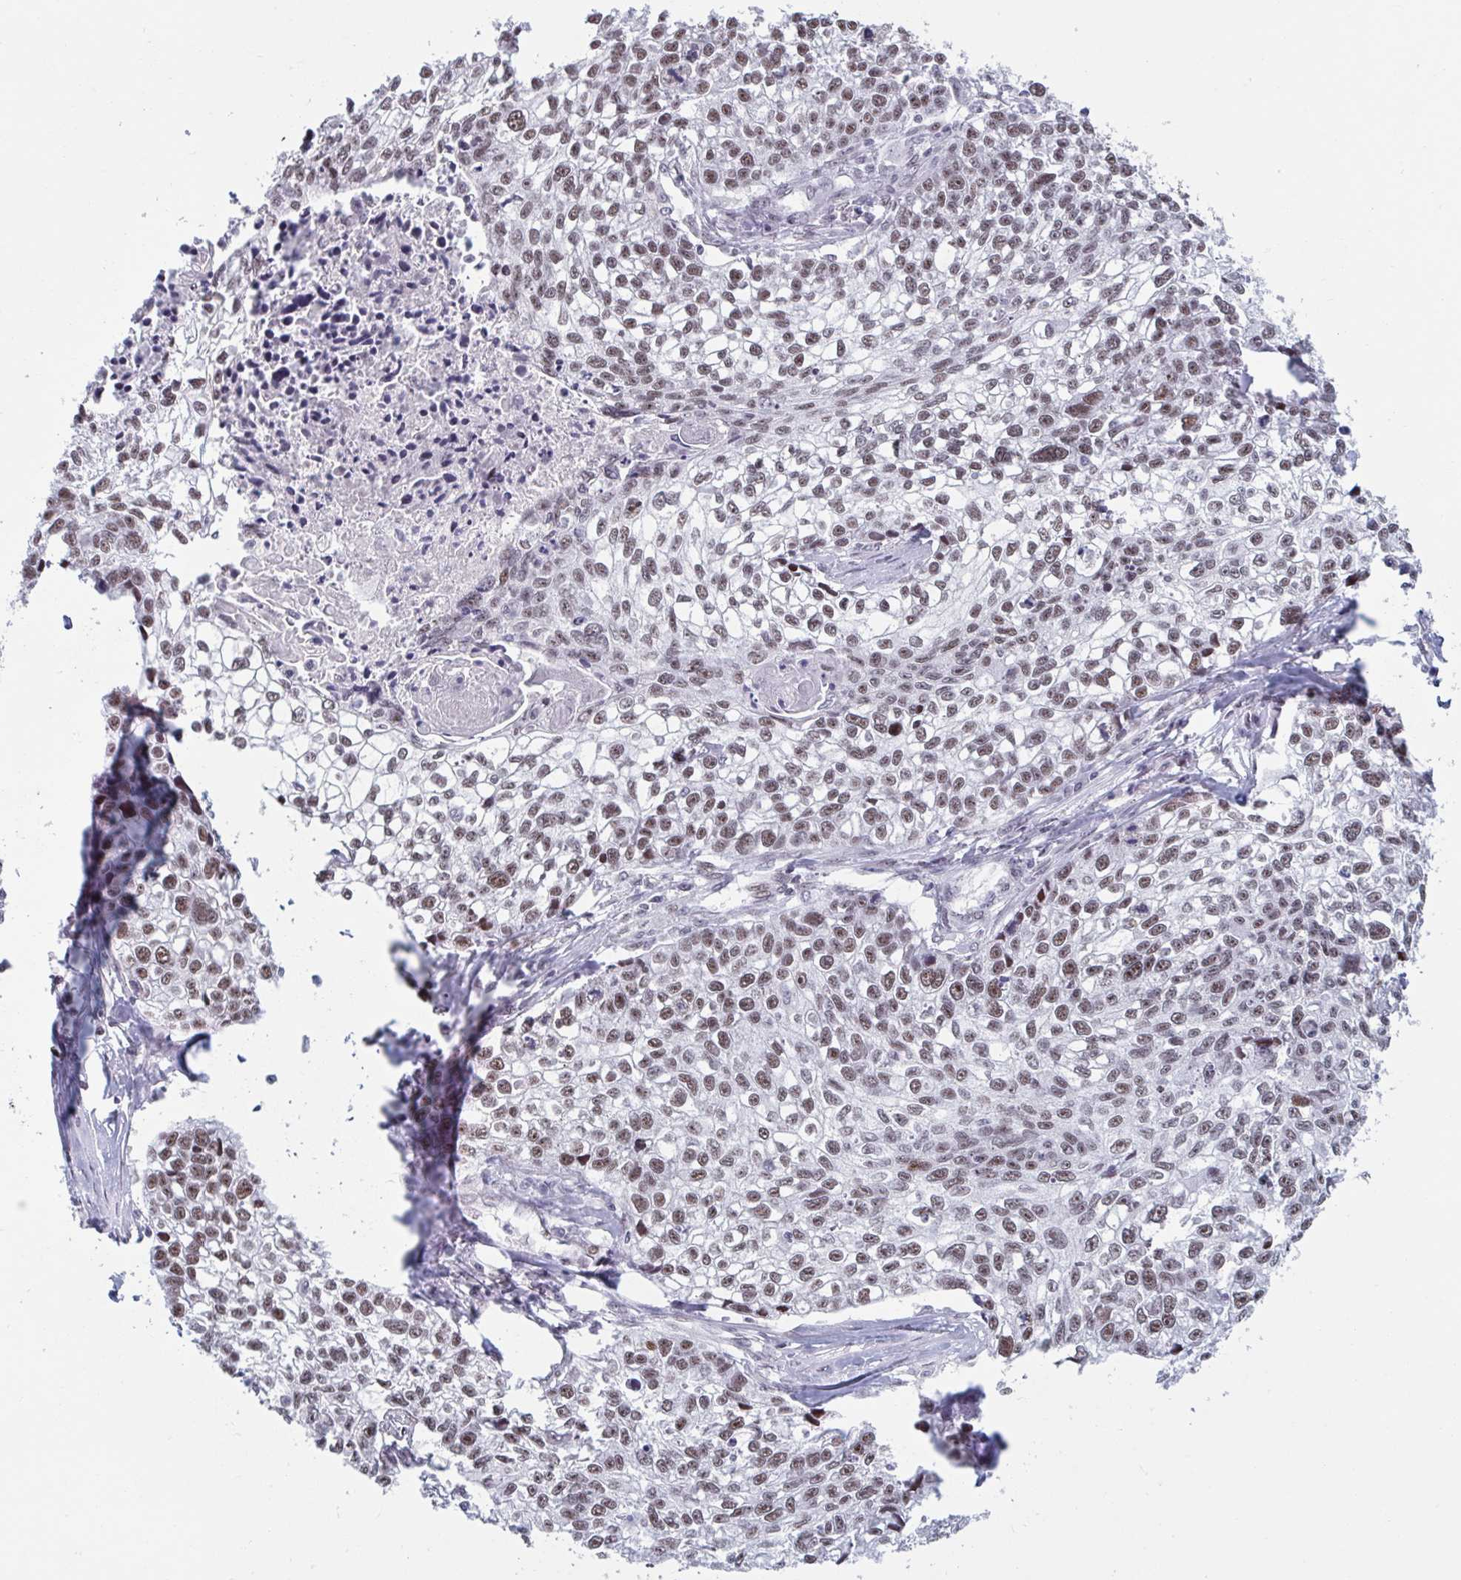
{"staining": {"intensity": "moderate", "quantity": ">75%", "location": "nuclear"}, "tissue": "lung cancer", "cell_type": "Tumor cells", "image_type": "cancer", "snomed": [{"axis": "morphology", "description": "Squamous cell carcinoma, NOS"}, {"axis": "topography", "description": "Lung"}], "caption": "High-magnification brightfield microscopy of lung squamous cell carcinoma stained with DAB (brown) and counterstained with hematoxylin (blue). tumor cells exhibit moderate nuclear positivity is identified in approximately>75% of cells.", "gene": "HSD17B6", "patient": {"sex": "male", "age": 74}}